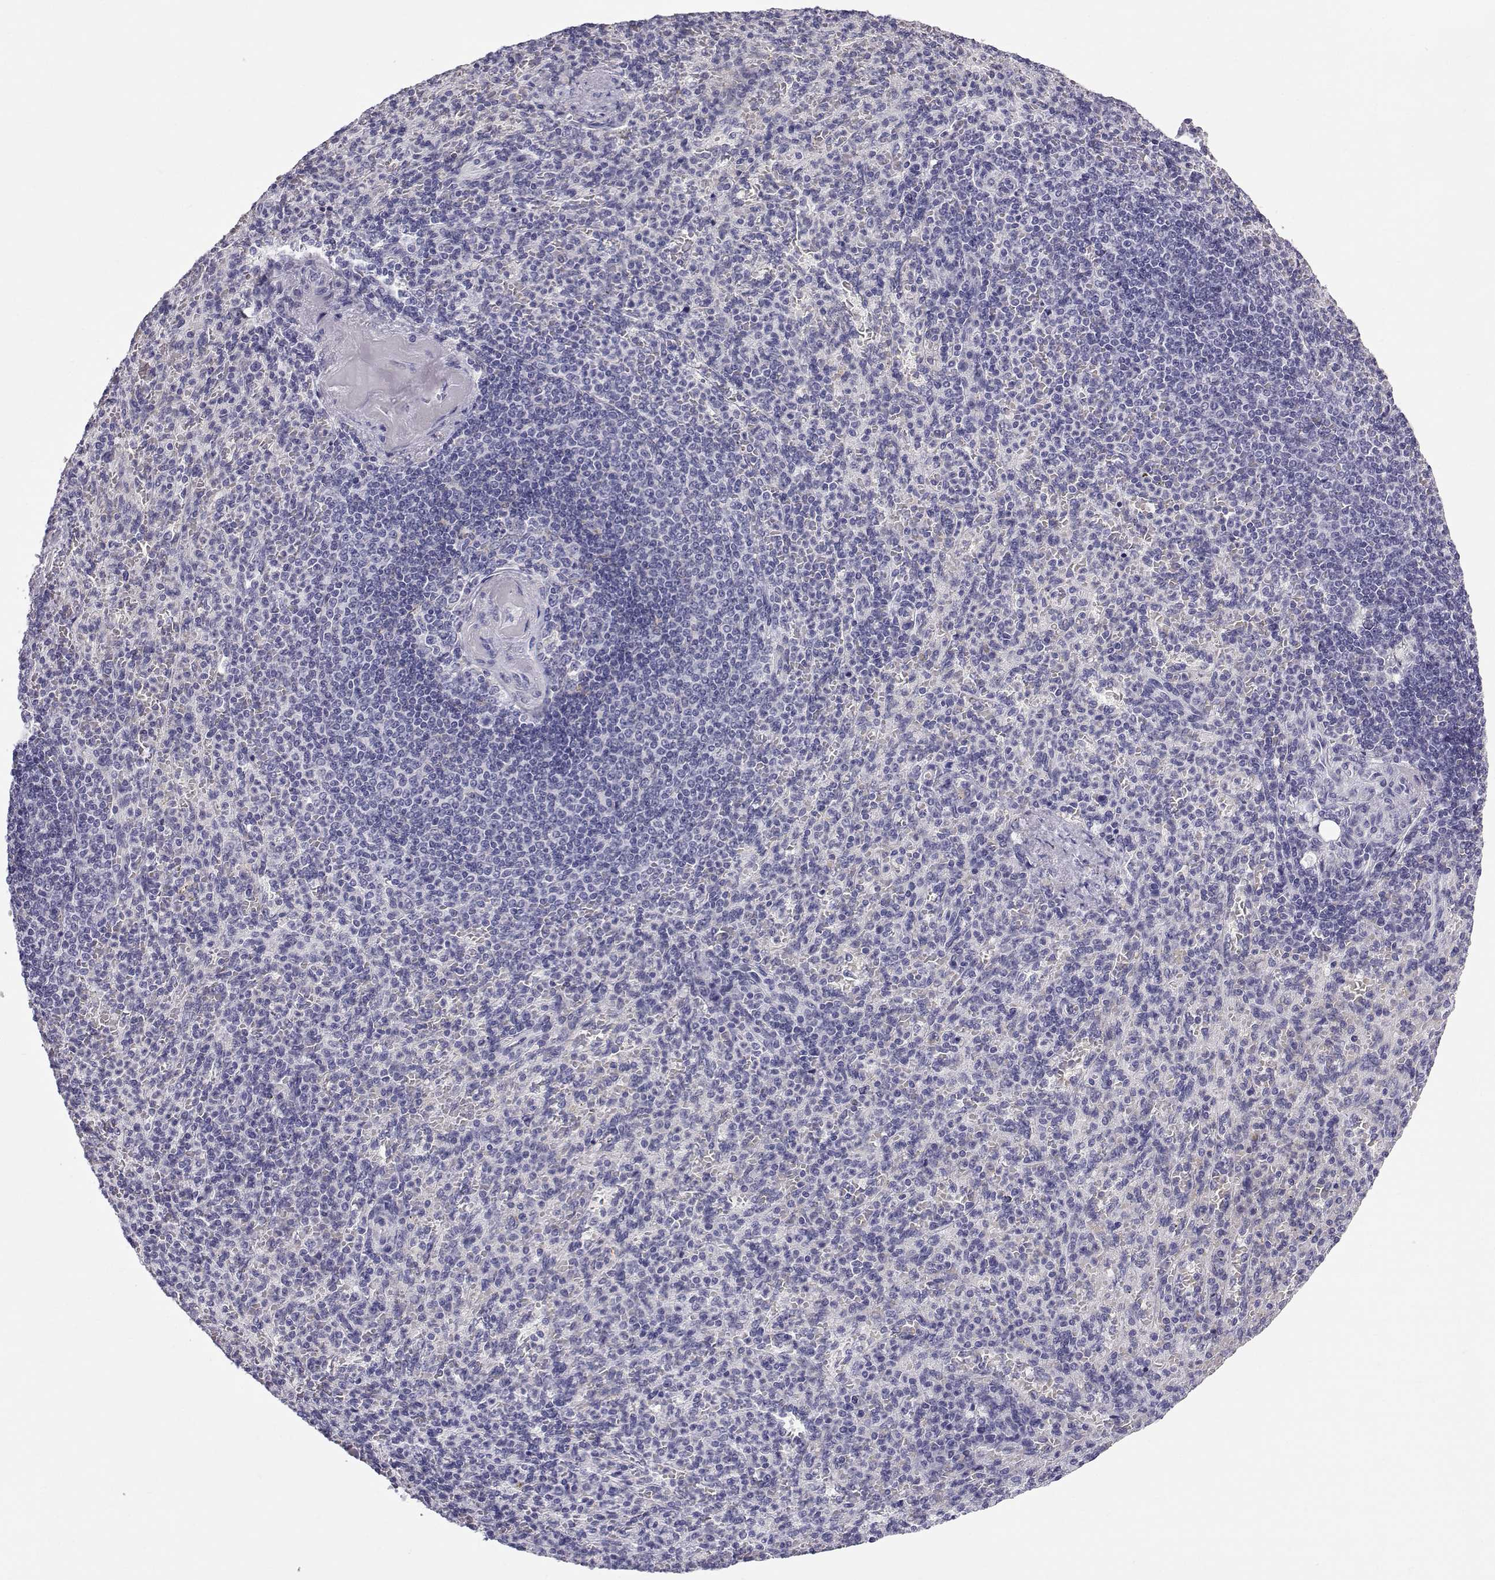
{"staining": {"intensity": "negative", "quantity": "none", "location": "none"}, "tissue": "spleen", "cell_type": "Cells in red pulp", "image_type": "normal", "snomed": [{"axis": "morphology", "description": "Normal tissue, NOS"}, {"axis": "topography", "description": "Spleen"}], "caption": "Spleen stained for a protein using immunohistochemistry (IHC) reveals no positivity cells in red pulp.", "gene": "RNASE12", "patient": {"sex": "female", "age": 74}}